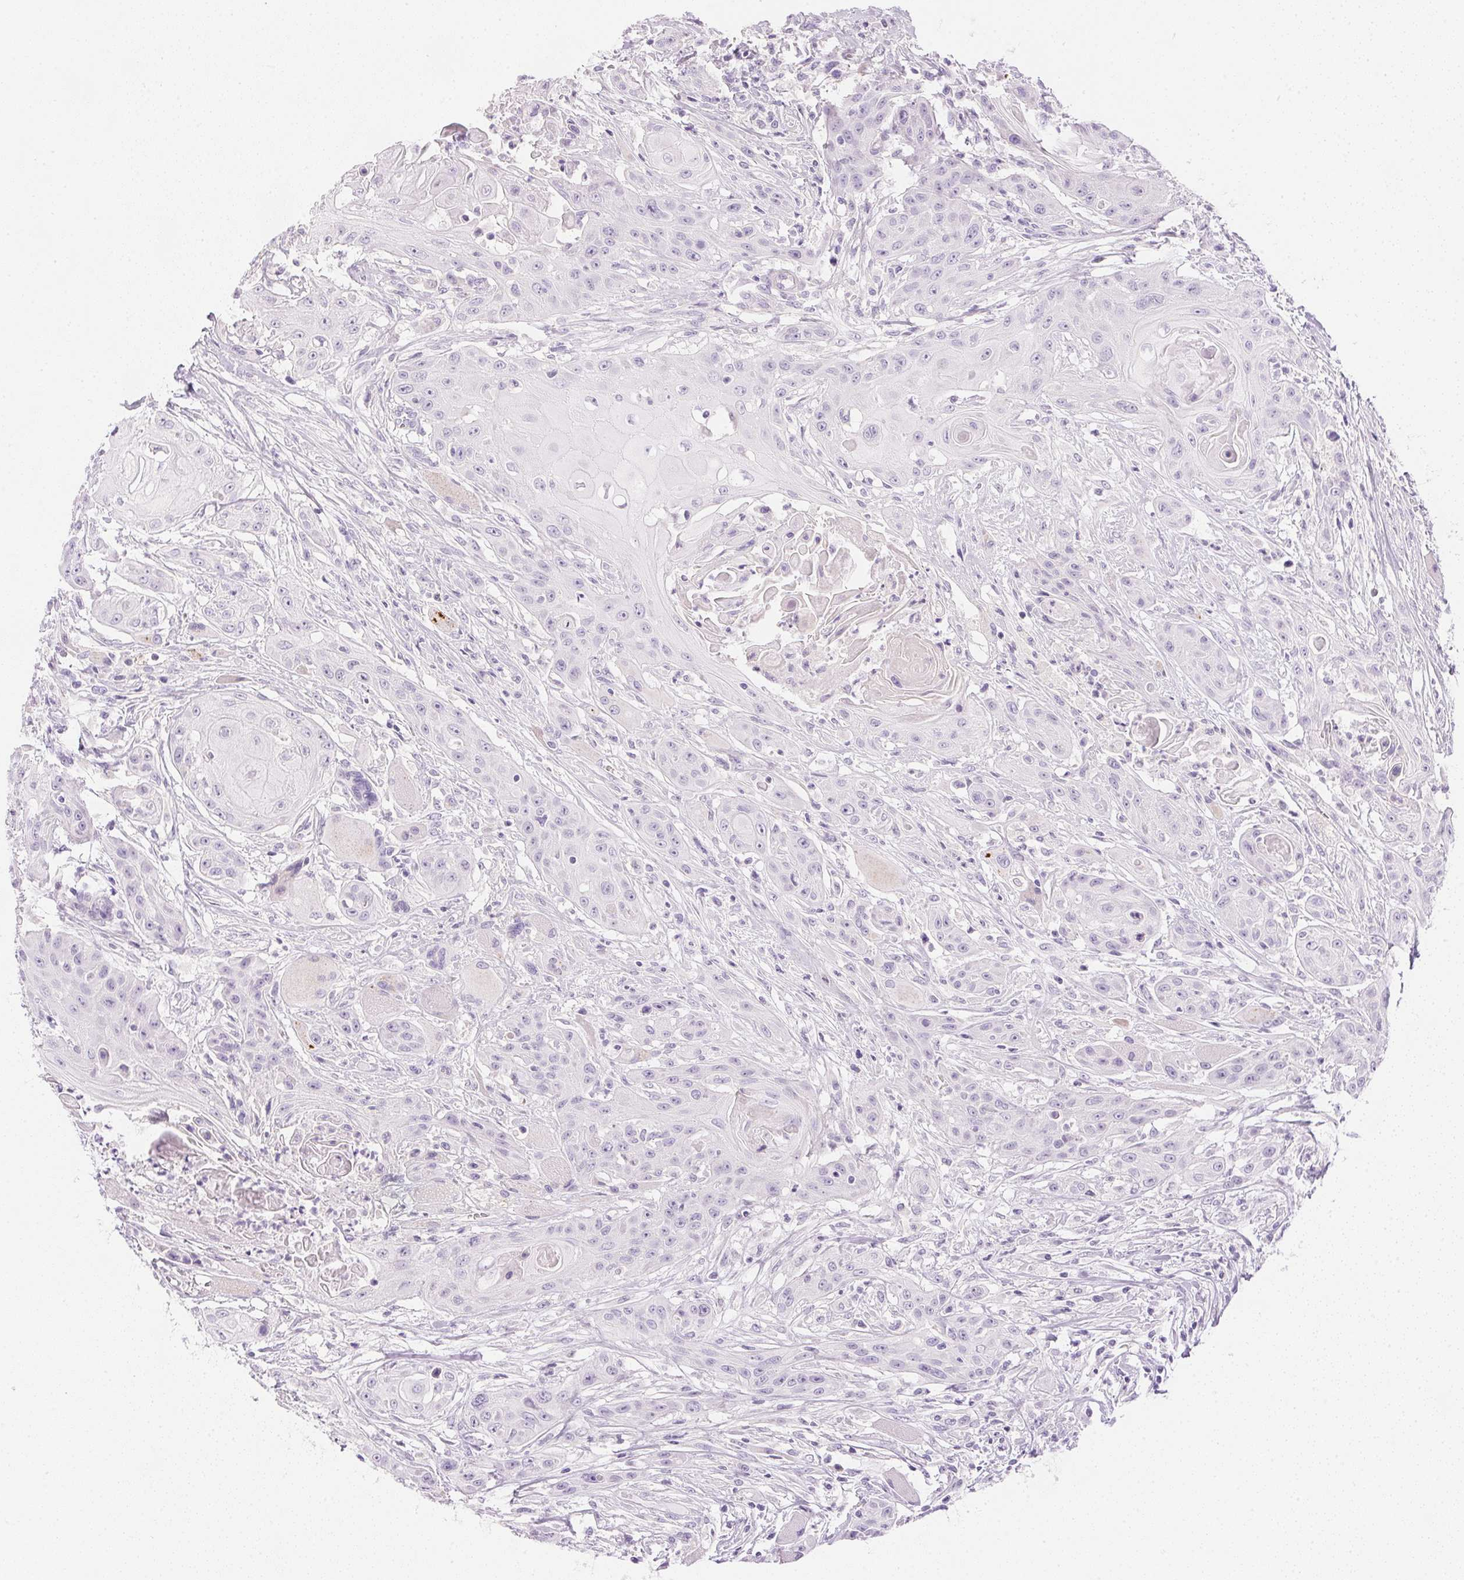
{"staining": {"intensity": "negative", "quantity": "none", "location": "none"}, "tissue": "head and neck cancer", "cell_type": "Tumor cells", "image_type": "cancer", "snomed": [{"axis": "morphology", "description": "Squamous cell carcinoma, NOS"}, {"axis": "topography", "description": "Oral tissue"}, {"axis": "topography", "description": "Head-Neck"}, {"axis": "topography", "description": "Neck, NOS"}], "caption": "This is a photomicrograph of IHC staining of head and neck squamous cell carcinoma, which shows no expression in tumor cells.", "gene": "CTRL", "patient": {"sex": "female", "age": 55}}